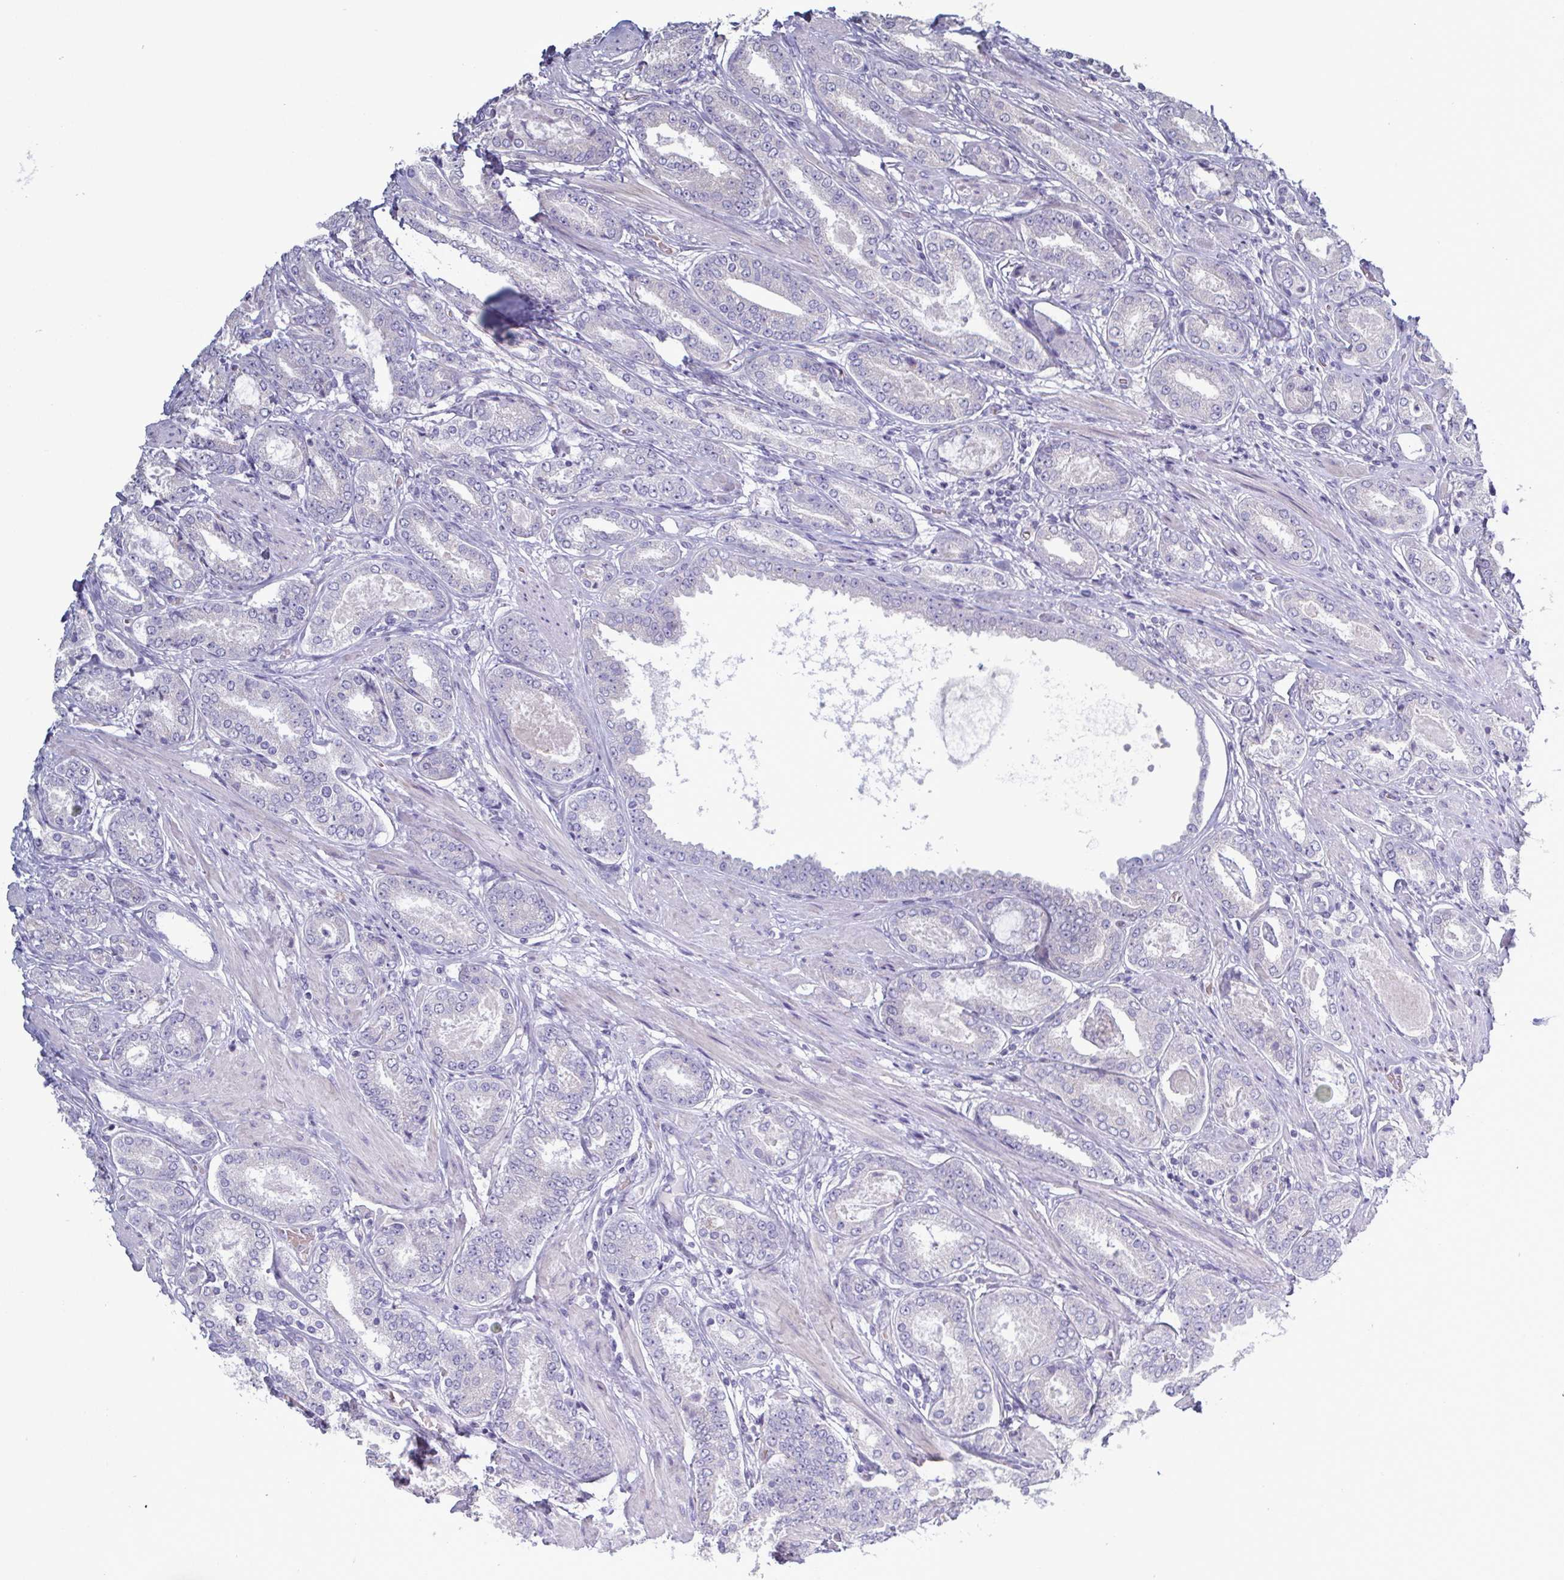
{"staining": {"intensity": "negative", "quantity": "none", "location": "none"}, "tissue": "prostate cancer", "cell_type": "Tumor cells", "image_type": "cancer", "snomed": [{"axis": "morphology", "description": "Adenocarcinoma, High grade"}, {"axis": "topography", "description": "Prostate"}], "caption": "High magnification brightfield microscopy of prostate cancer stained with DAB (3,3'-diaminobenzidine) (brown) and counterstained with hematoxylin (blue): tumor cells show no significant expression.", "gene": "GLDC", "patient": {"sex": "male", "age": 63}}